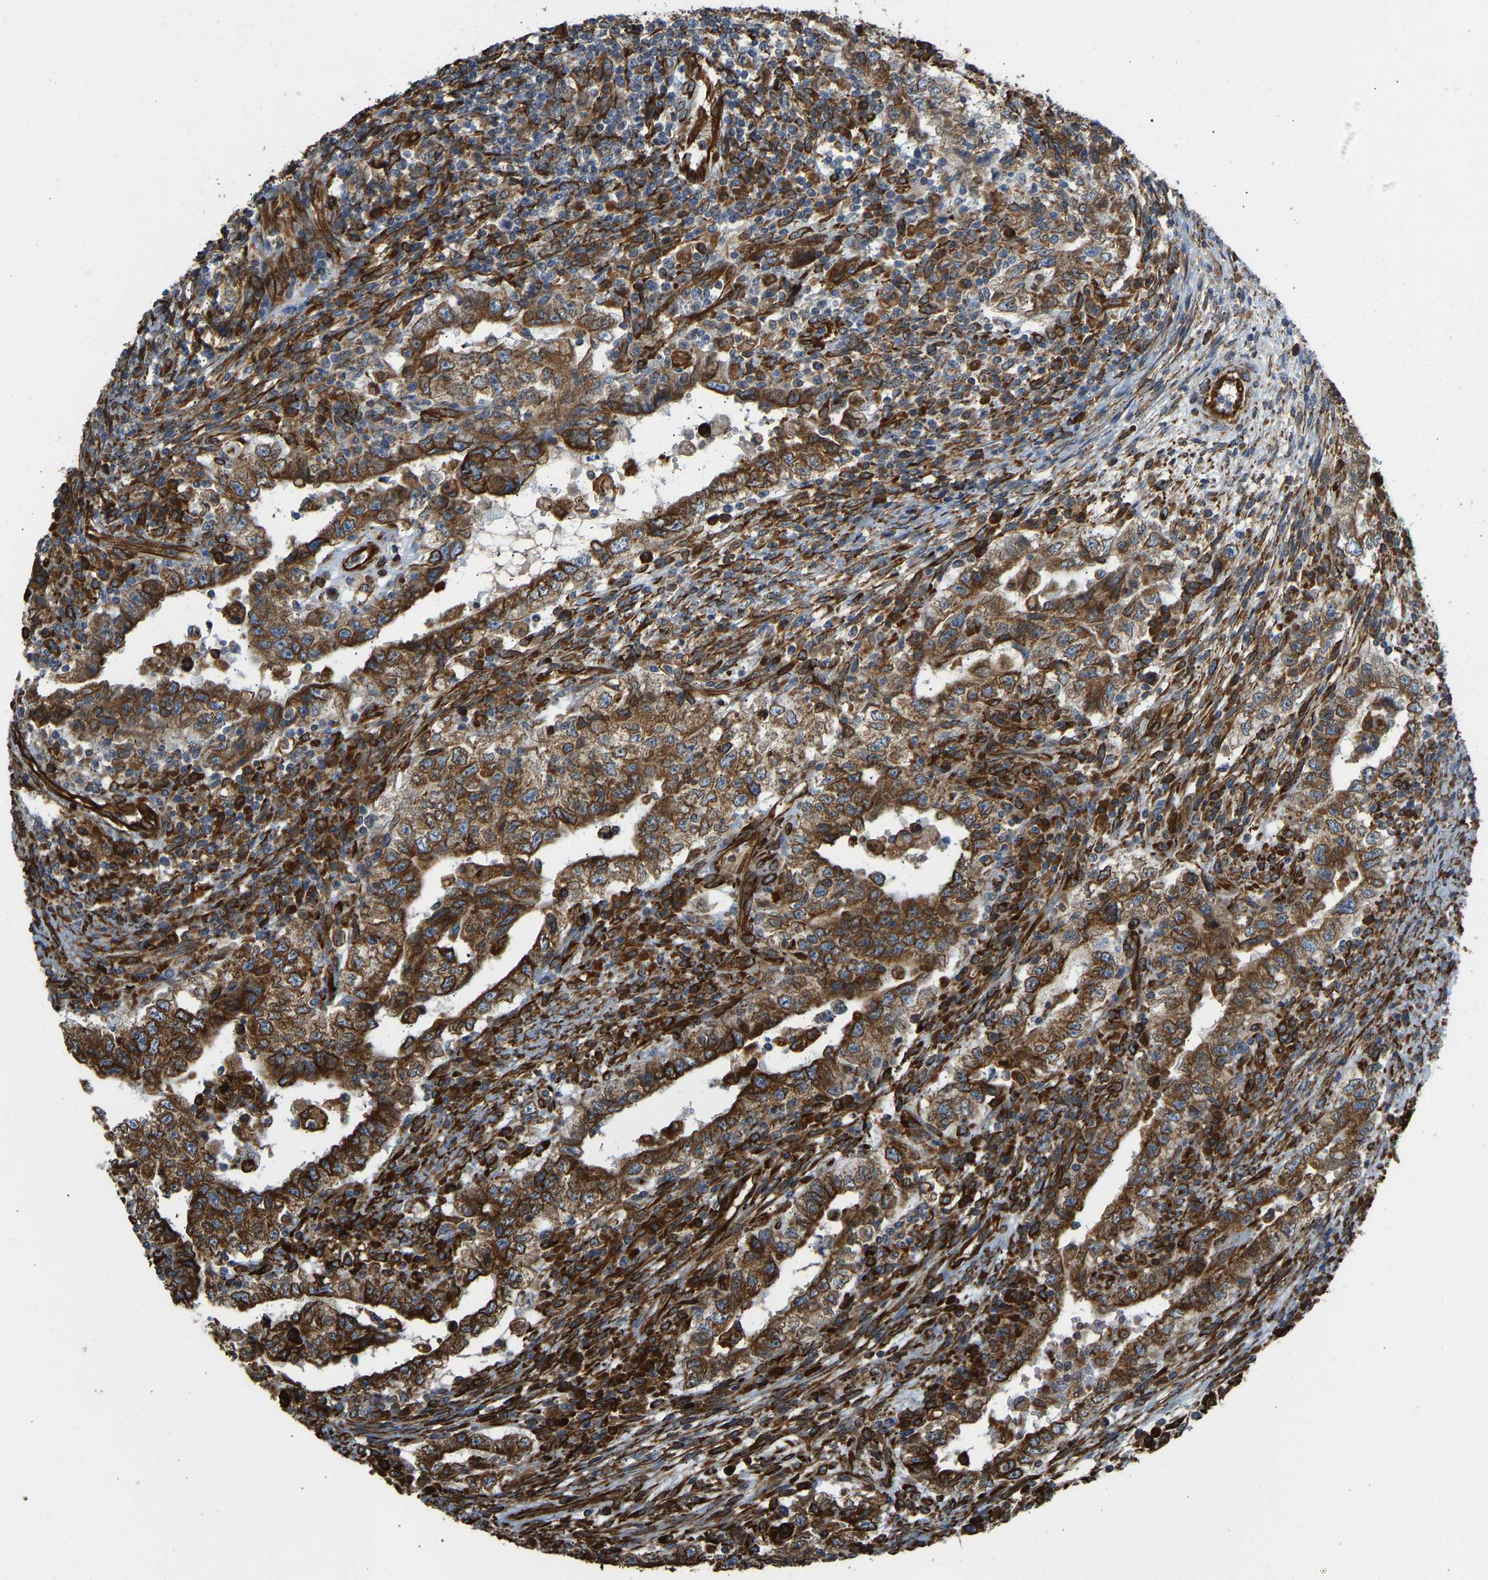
{"staining": {"intensity": "strong", "quantity": ">75%", "location": "cytoplasmic/membranous"}, "tissue": "testis cancer", "cell_type": "Tumor cells", "image_type": "cancer", "snomed": [{"axis": "morphology", "description": "Carcinoma, Embryonal, NOS"}, {"axis": "topography", "description": "Testis"}], "caption": "Tumor cells show high levels of strong cytoplasmic/membranous expression in about >75% of cells in human testis cancer.", "gene": "BEX3", "patient": {"sex": "male", "age": 26}}